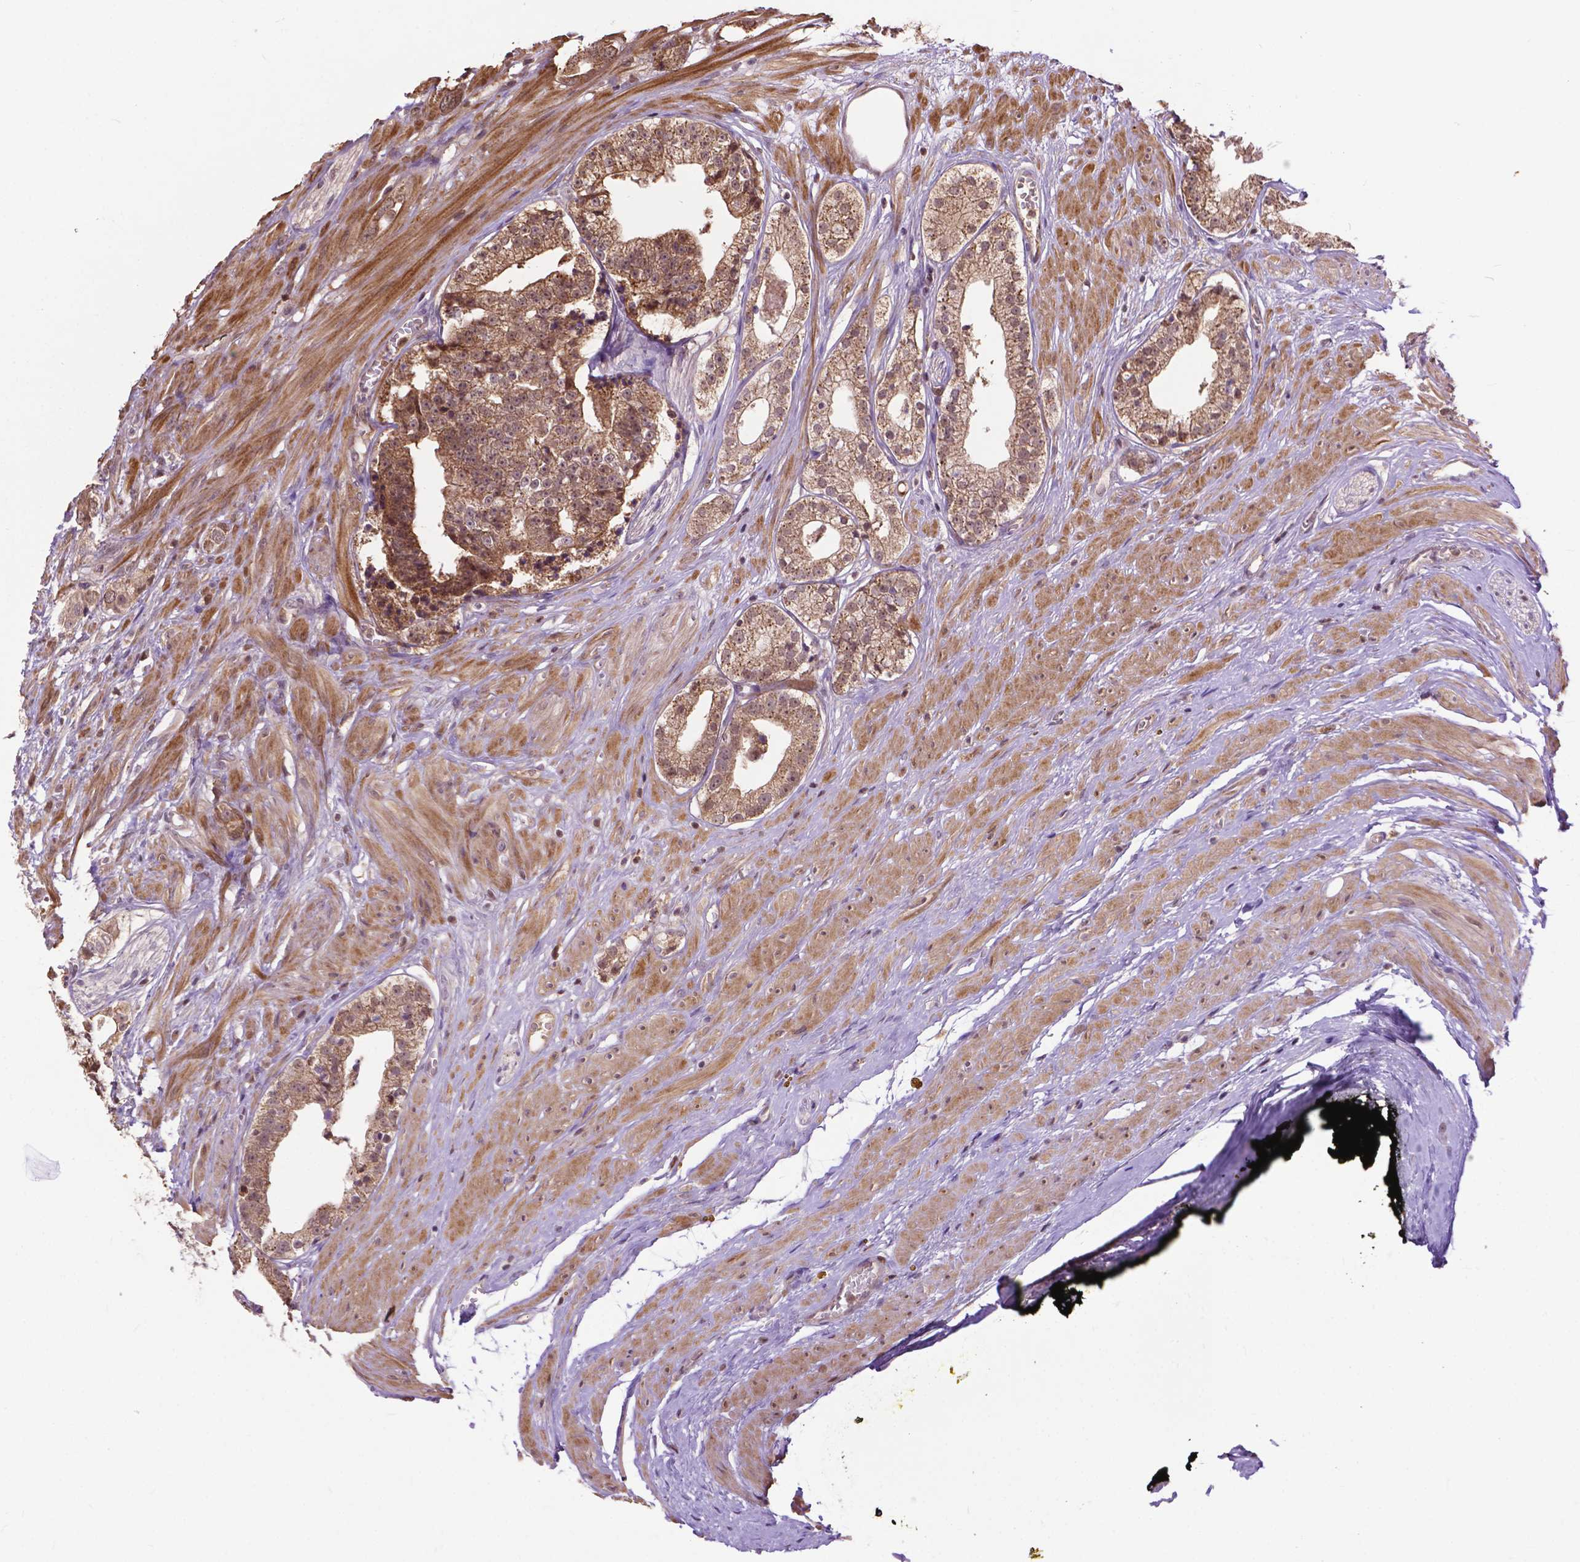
{"staining": {"intensity": "moderate", "quantity": ">75%", "location": "cytoplasmic/membranous"}, "tissue": "prostate cancer", "cell_type": "Tumor cells", "image_type": "cancer", "snomed": [{"axis": "morphology", "description": "Adenocarcinoma, Low grade"}, {"axis": "topography", "description": "Prostate"}], "caption": "A brown stain labels moderate cytoplasmic/membranous staining of a protein in prostate cancer tumor cells.", "gene": "CHMP4A", "patient": {"sex": "male", "age": 60}}